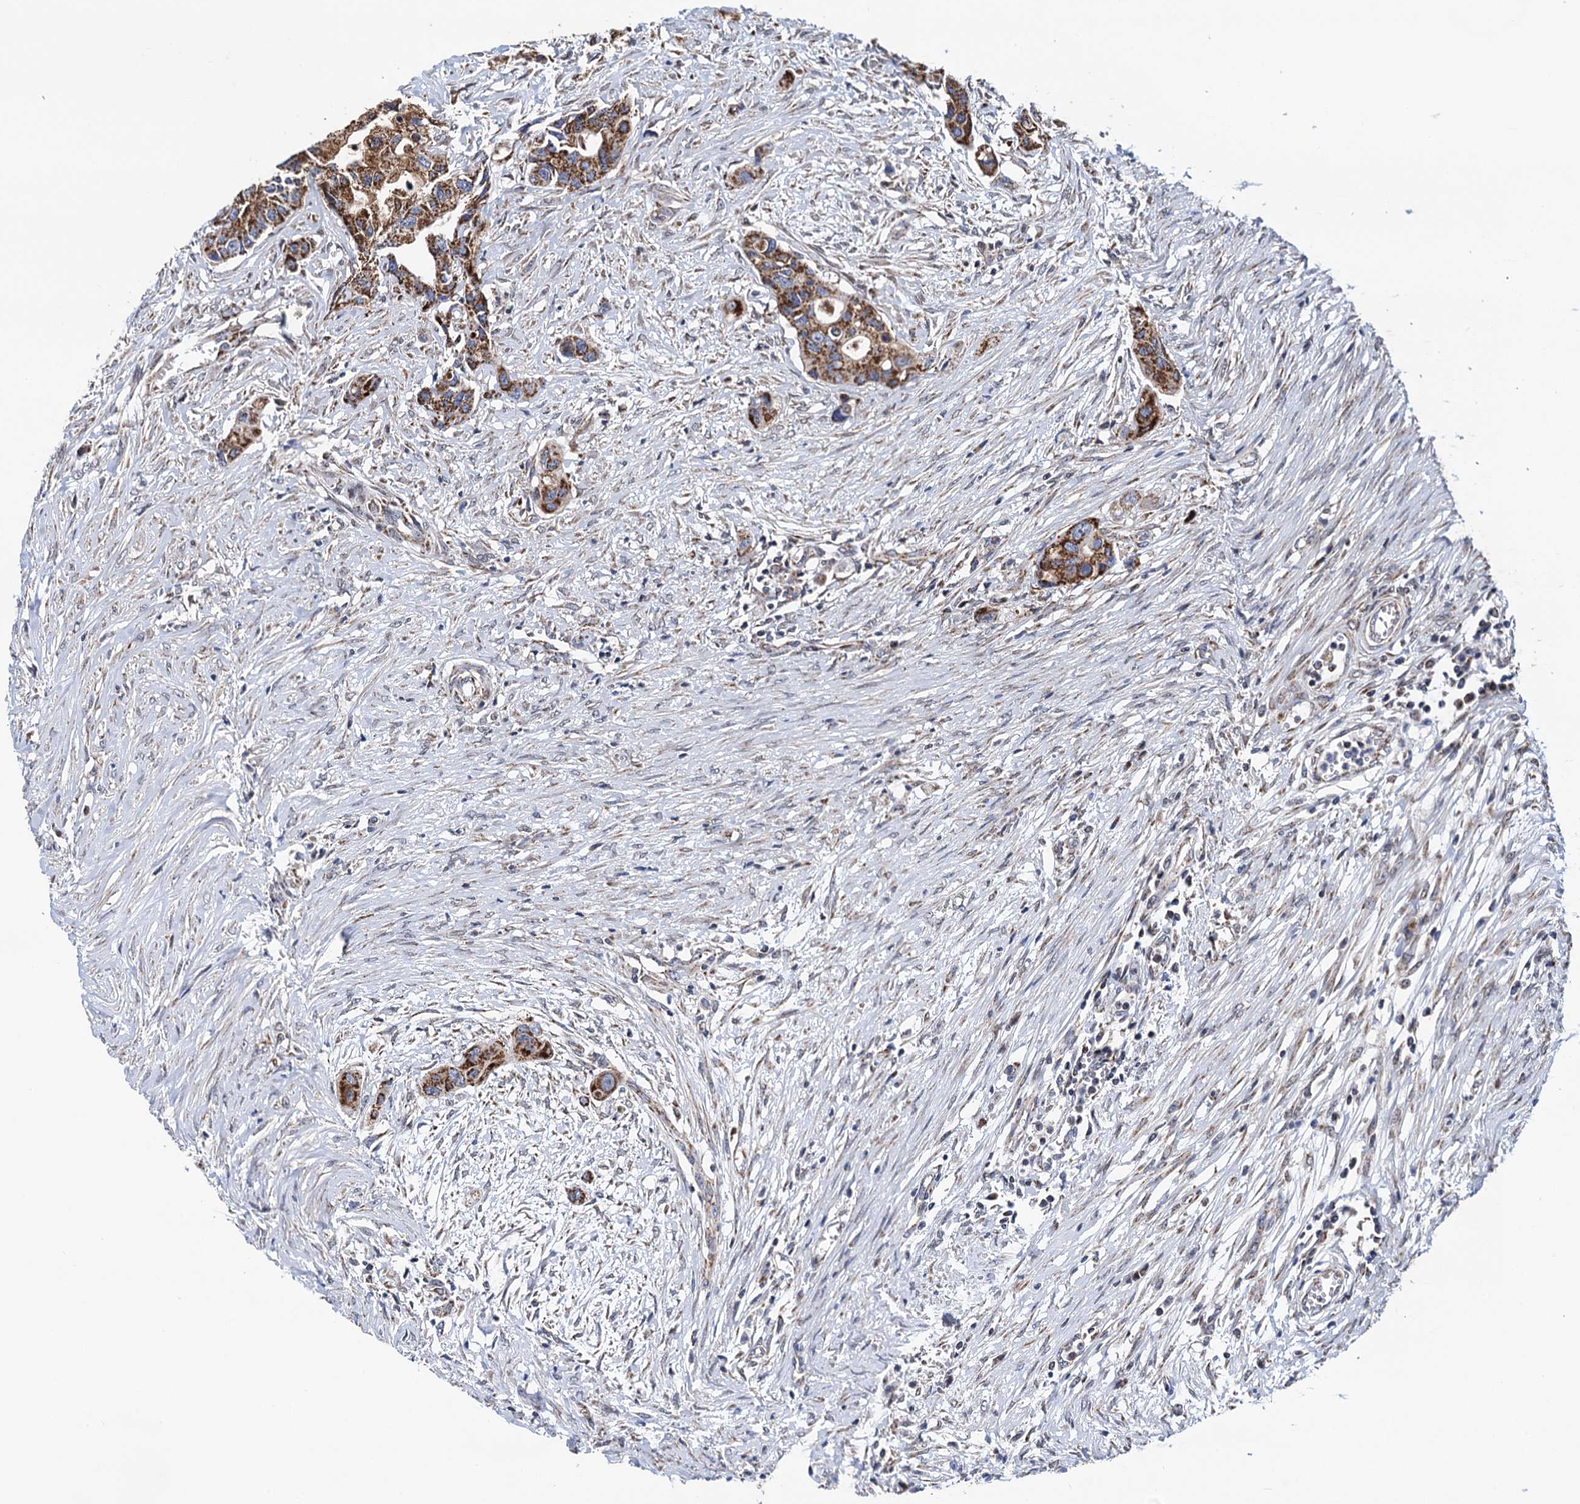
{"staining": {"intensity": "strong", "quantity": ">75%", "location": "cytoplasmic/membranous"}, "tissue": "colorectal cancer", "cell_type": "Tumor cells", "image_type": "cancer", "snomed": [{"axis": "morphology", "description": "Adenocarcinoma, NOS"}, {"axis": "topography", "description": "Colon"}], "caption": "Approximately >75% of tumor cells in human colorectal cancer (adenocarcinoma) demonstrate strong cytoplasmic/membranous protein staining as visualized by brown immunohistochemical staining.", "gene": "PTCD3", "patient": {"sex": "male", "age": 77}}